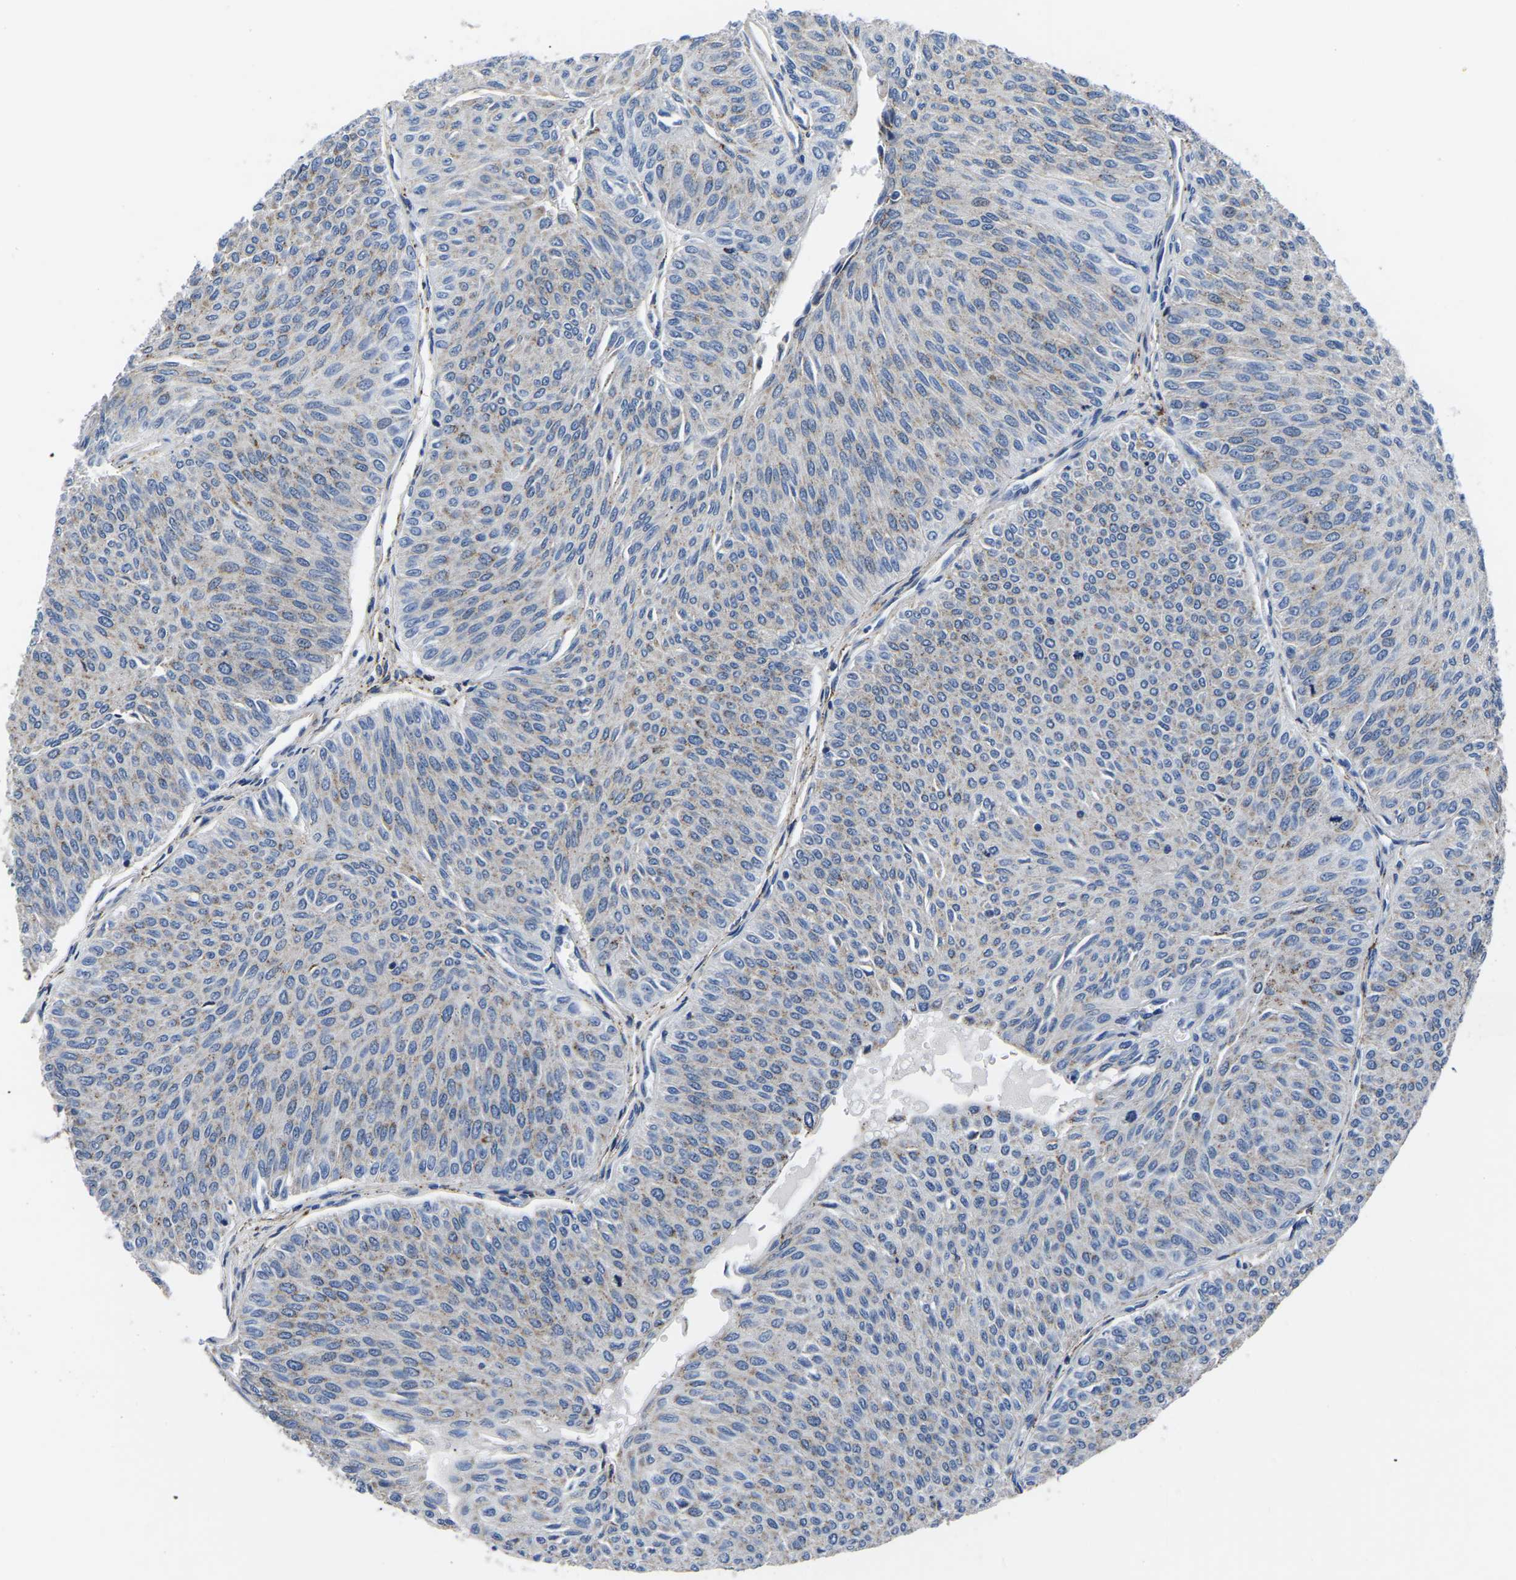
{"staining": {"intensity": "negative", "quantity": "none", "location": "none"}, "tissue": "urothelial cancer", "cell_type": "Tumor cells", "image_type": "cancer", "snomed": [{"axis": "morphology", "description": "Urothelial carcinoma, Low grade"}, {"axis": "topography", "description": "Urinary bladder"}], "caption": "DAB immunohistochemical staining of urothelial carcinoma (low-grade) displays no significant expression in tumor cells.", "gene": "PDLIM7", "patient": {"sex": "male", "age": 78}}